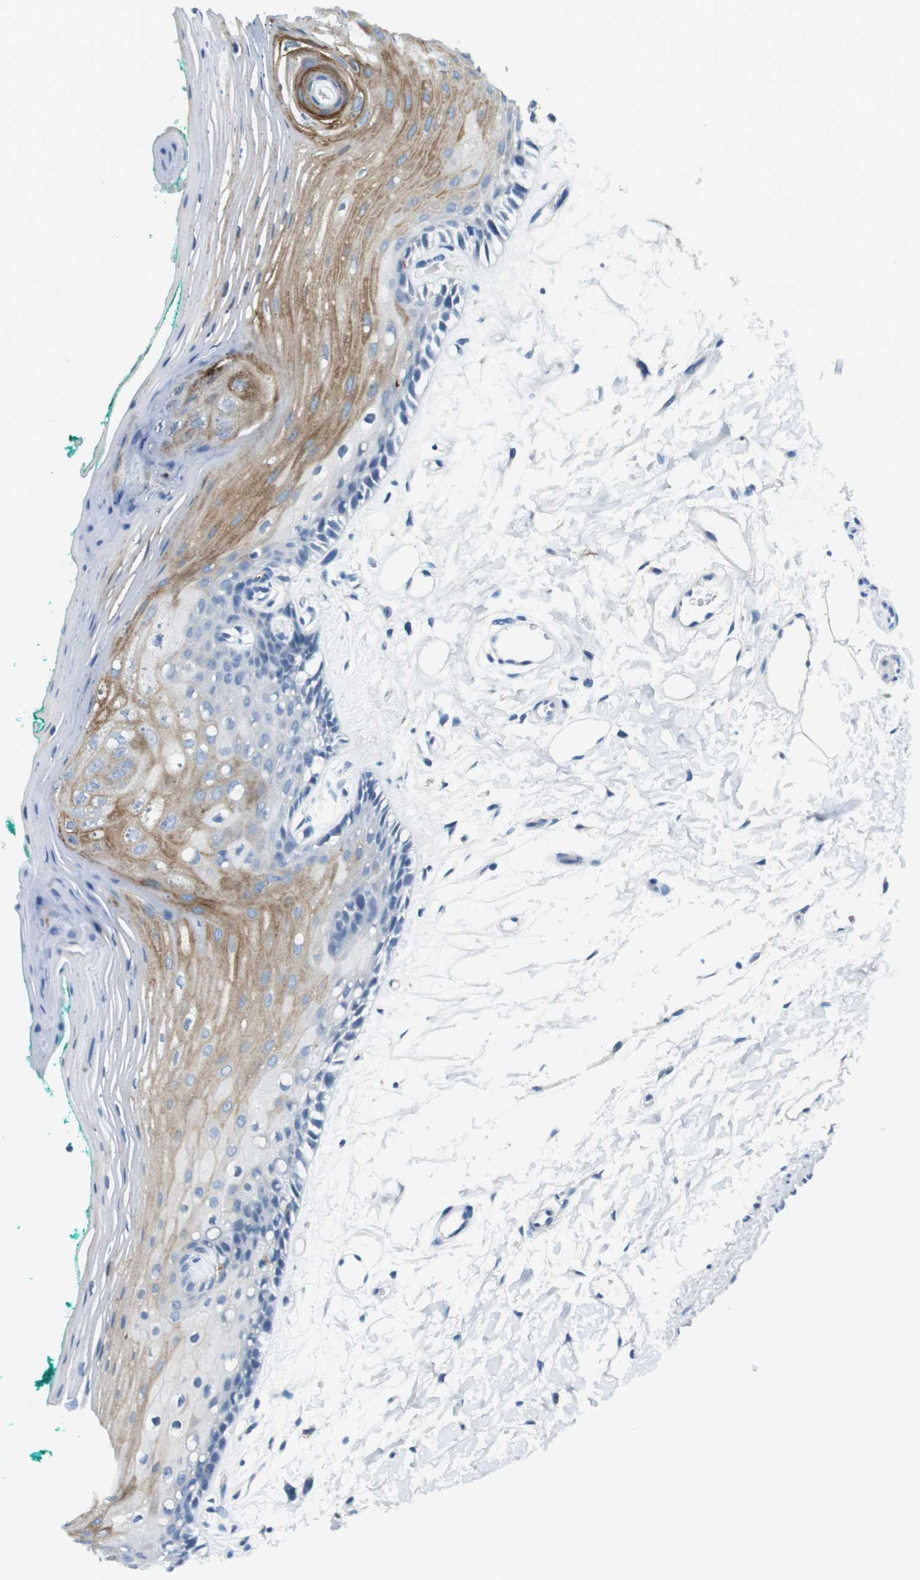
{"staining": {"intensity": "weak", "quantity": "25%-75%", "location": "cytoplasmic/membranous"}, "tissue": "oral mucosa", "cell_type": "Squamous epithelial cells", "image_type": "normal", "snomed": [{"axis": "morphology", "description": "Normal tissue, NOS"}, {"axis": "topography", "description": "Skeletal muscle"}, {"axis": "topography", "description": "Oral tissue"}, {"axis": "topography", "description": "Peripheral nerve tissue"}], "caption": "The histopathology image demonstrates staining of normal oral mucosa, revealing weak cytoplasmic/membranous protein staining (brown color) within squamous epithelial cells.", "gene": "SLC35A3", "patient": {"sex": "female", "age": 84}}